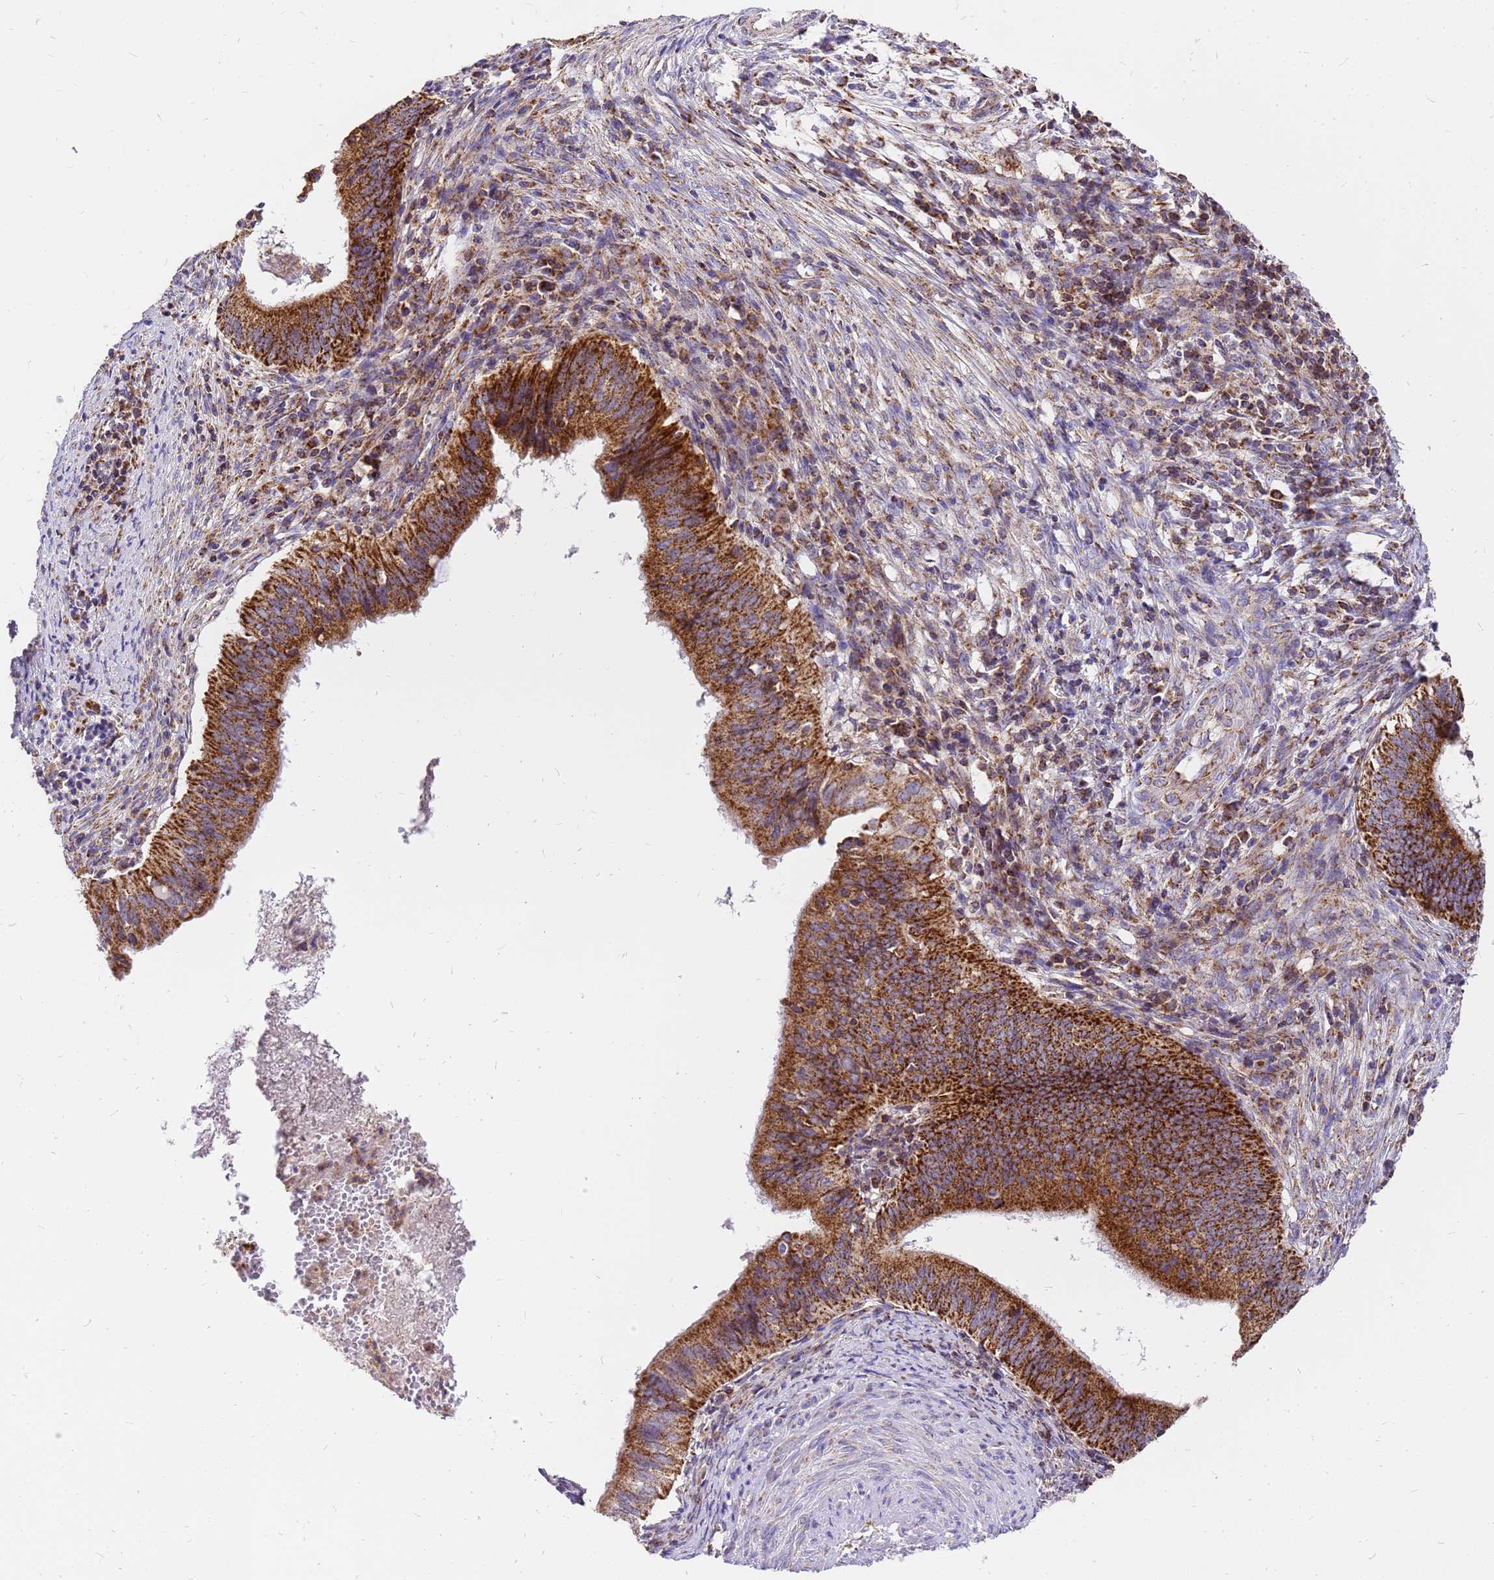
{"staining": {"intensity": "strong", "quantity": ">75%", "location": "cytoplasmic/membranous"}, "tissue": "cervical cancer", "cell_type": "Tumor cells", "image_type": "cancer", "snomed": [{"axis": "morphology", "description": "Adenocarcinoma, NOS"}, {"axis": "topography", "description": "Cervix"}], "caption": "This is a photomicrograph of IHC staining of cervical adenocarcinoma, which shows strong expression in the cytoplasmic/membranous of tumor cells.", "gene": "MRPS26", "patient": {"sex": "female", "age": 42}}